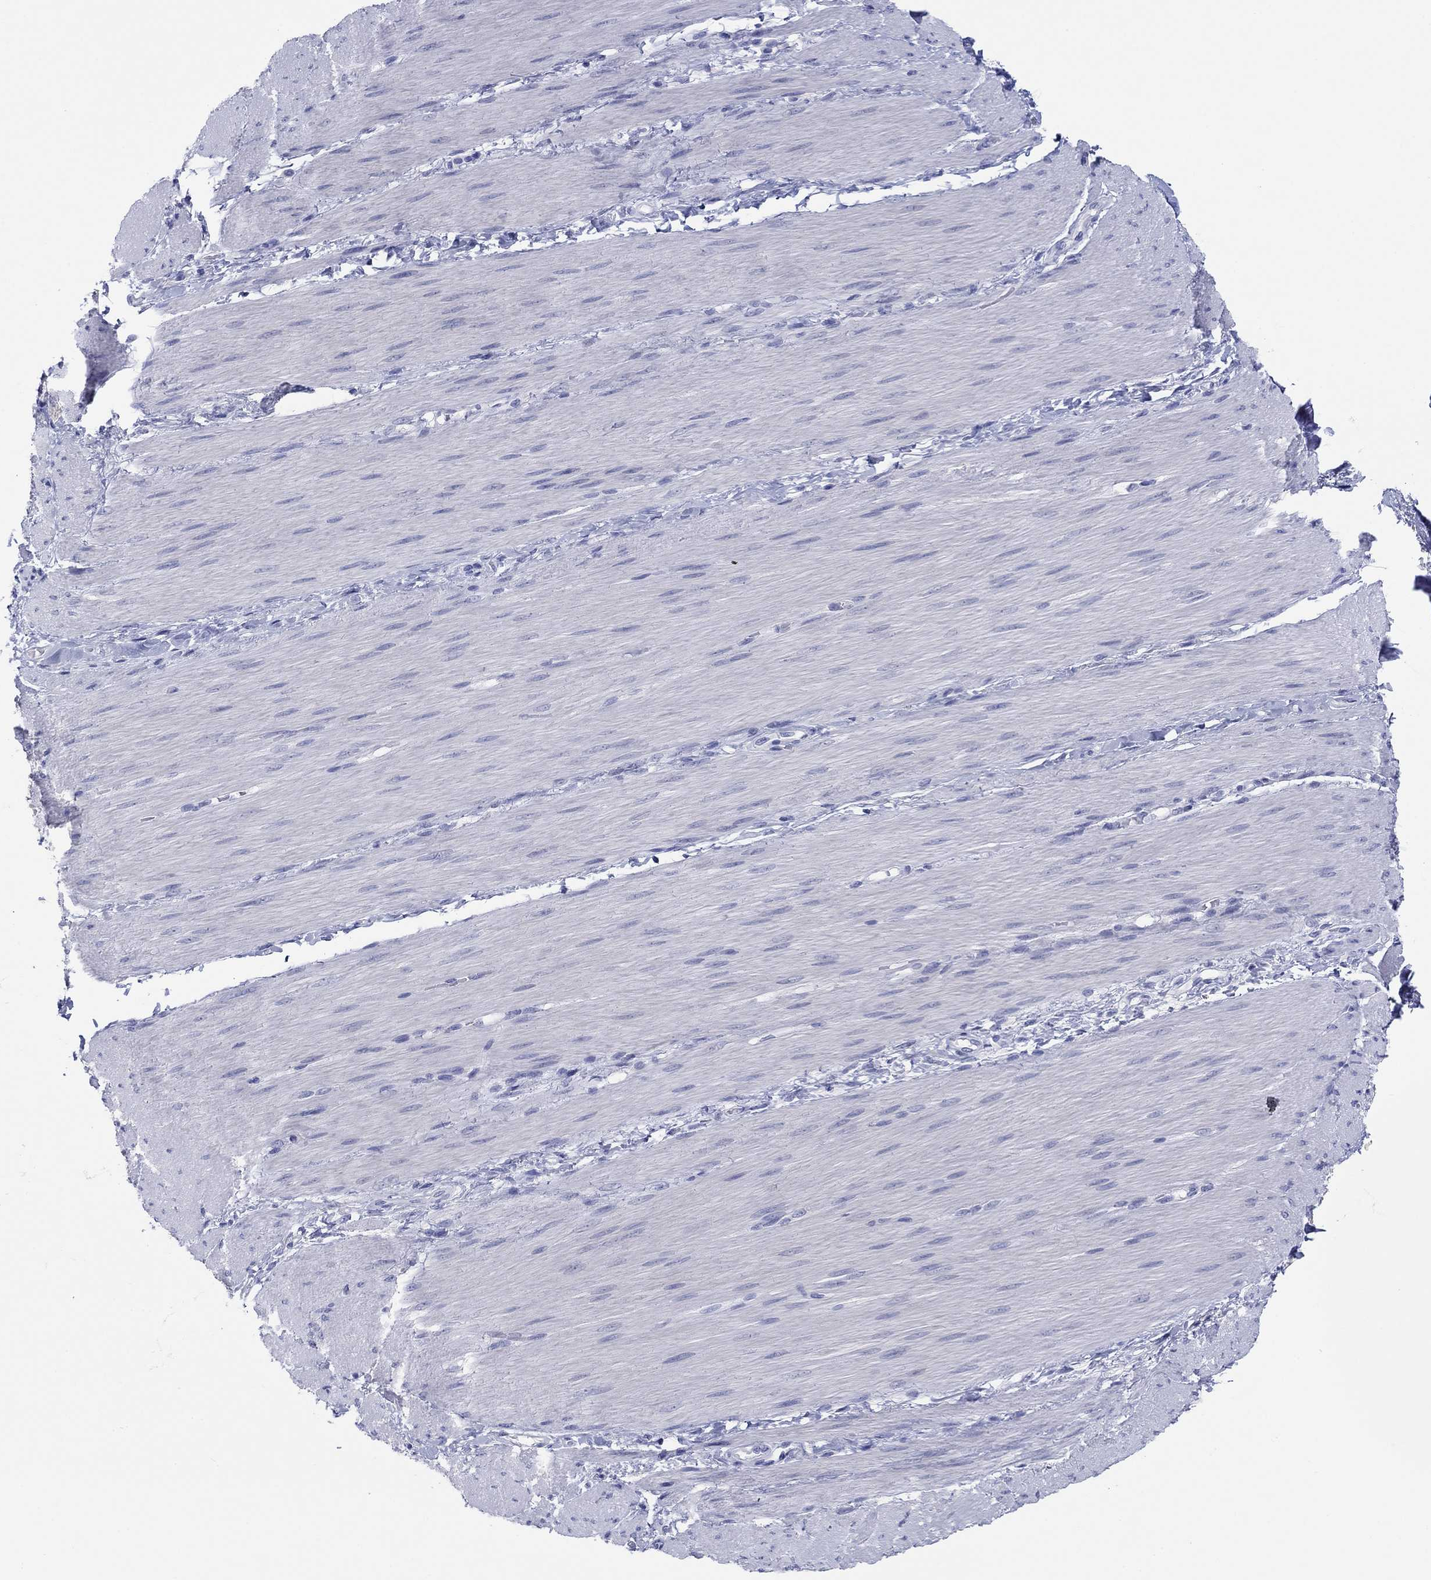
{"staining": {"intensity": "negative", "quantity": "none", "location": "none"}, "tissue": "adipose tissue", "cell_type": "Adipocytes", "image_type": "normal", "snomed": [{"axis": "morphology", "description": "Normal tissue, NOS"}, {"axis": "topography", "description": "Smooth muscle"}, {"axis": "topography", "description": "Duodenum"}, {"axis": "topography", "description": "Peripheral nerve tissue"}], "caption": "Adipocytes are negative for brown protein staining in unremarkable adipose tissue. (Immunohistochemistry, brightfield microscopy, high magnification).", "gene": "MAGEB6", "patient": {"sex": "female", "age": 61}}